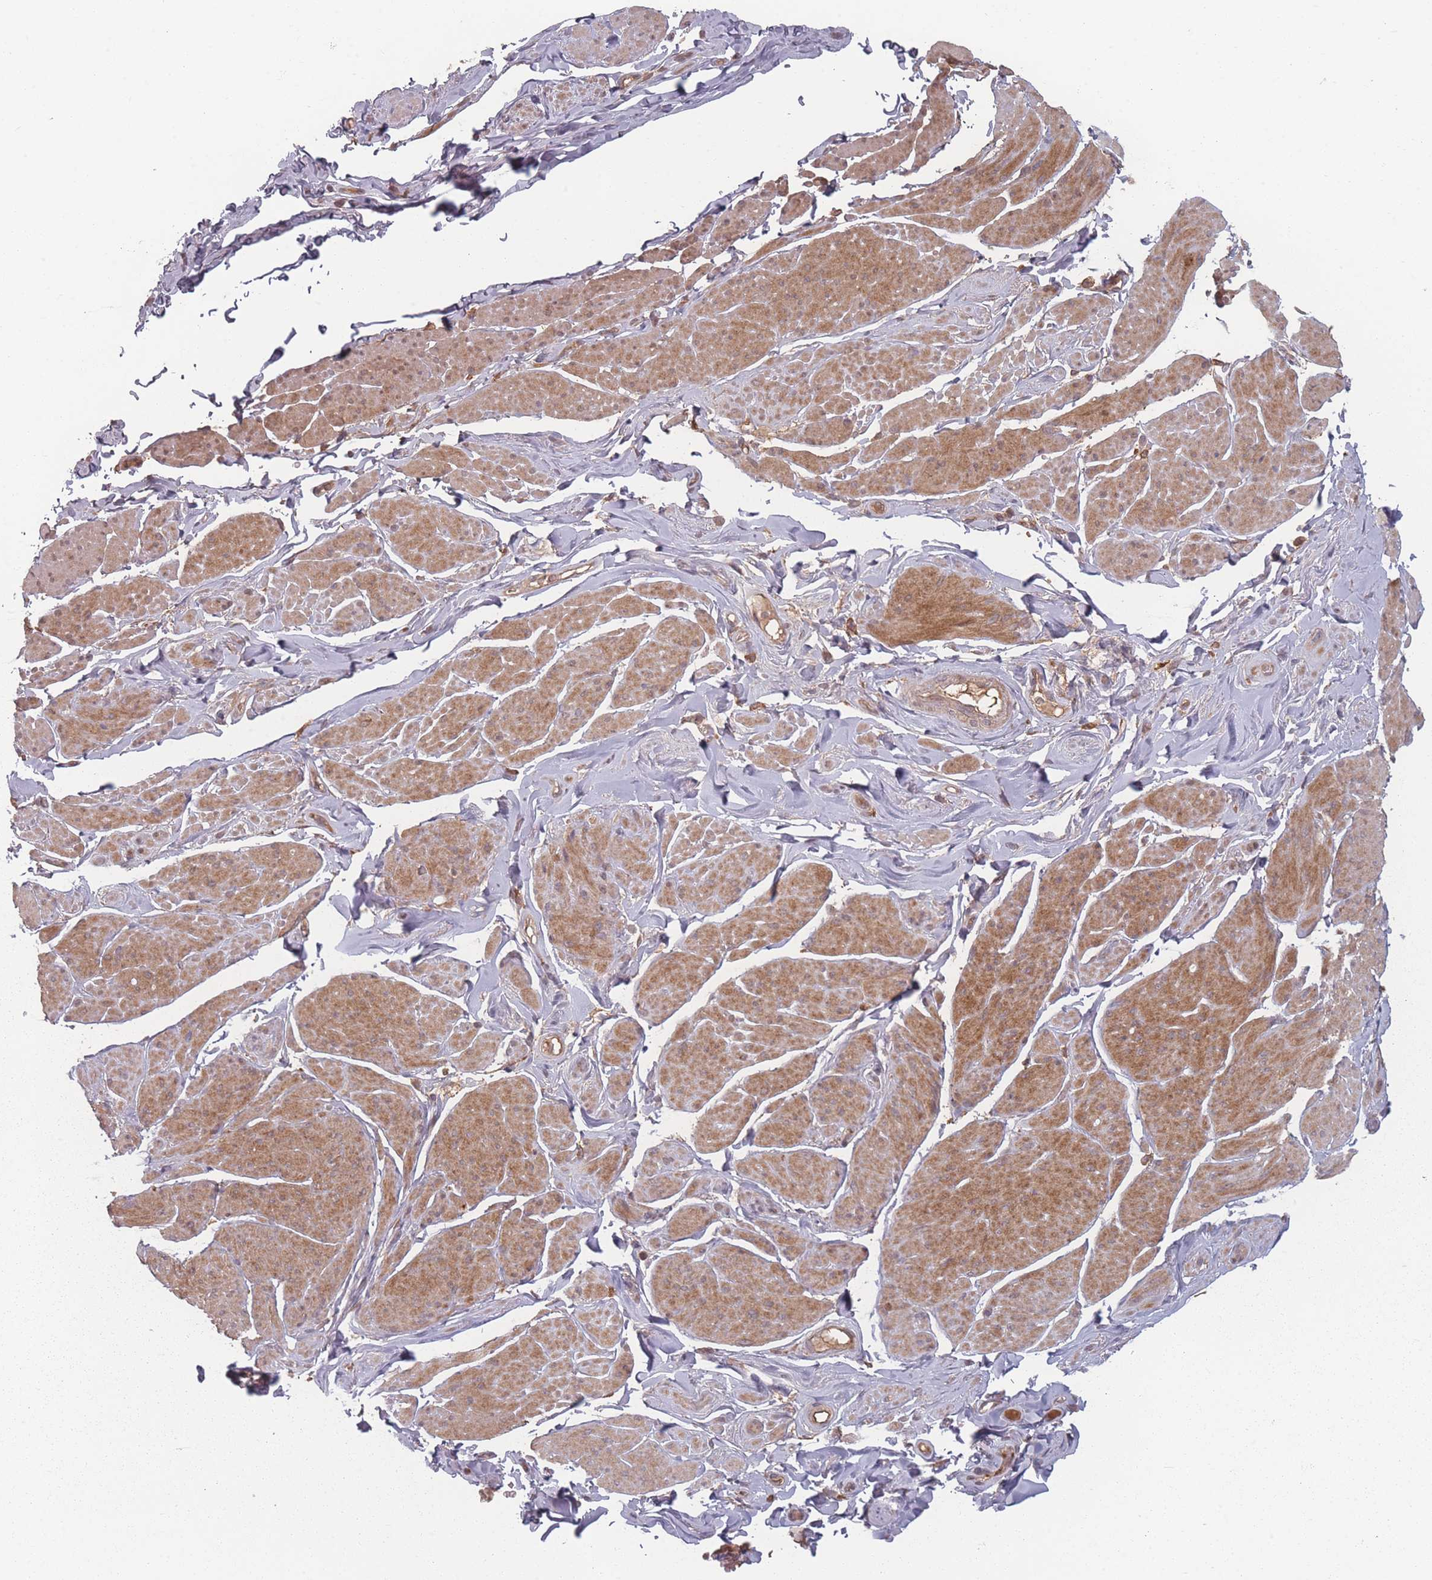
{"staining": {"intensity": "moderate", "quantity": "25%-75%", "location": "cytoplasmic/membranous"}, "tissue": "smooth muscle", "cell_type": "Smooth muscle cells", "image_type": "normal", "snomed": [{"axis": "morphology", "description": "Normal tissue, NOS"}, {"axis": "topography", "description": "Smooth muscle"}, {"axis": "topography", "description": "Peripheral nerve tissue"}], "caption": "DAB immunohistochemical staining of unremarkable human smooth muscle displays moderate cytoplasmic/membranous protein expression in approximately 25%-75% of smooth muscle cells.", "gene": "HAGH", "patient": {"sex": "male", "age": 69}}